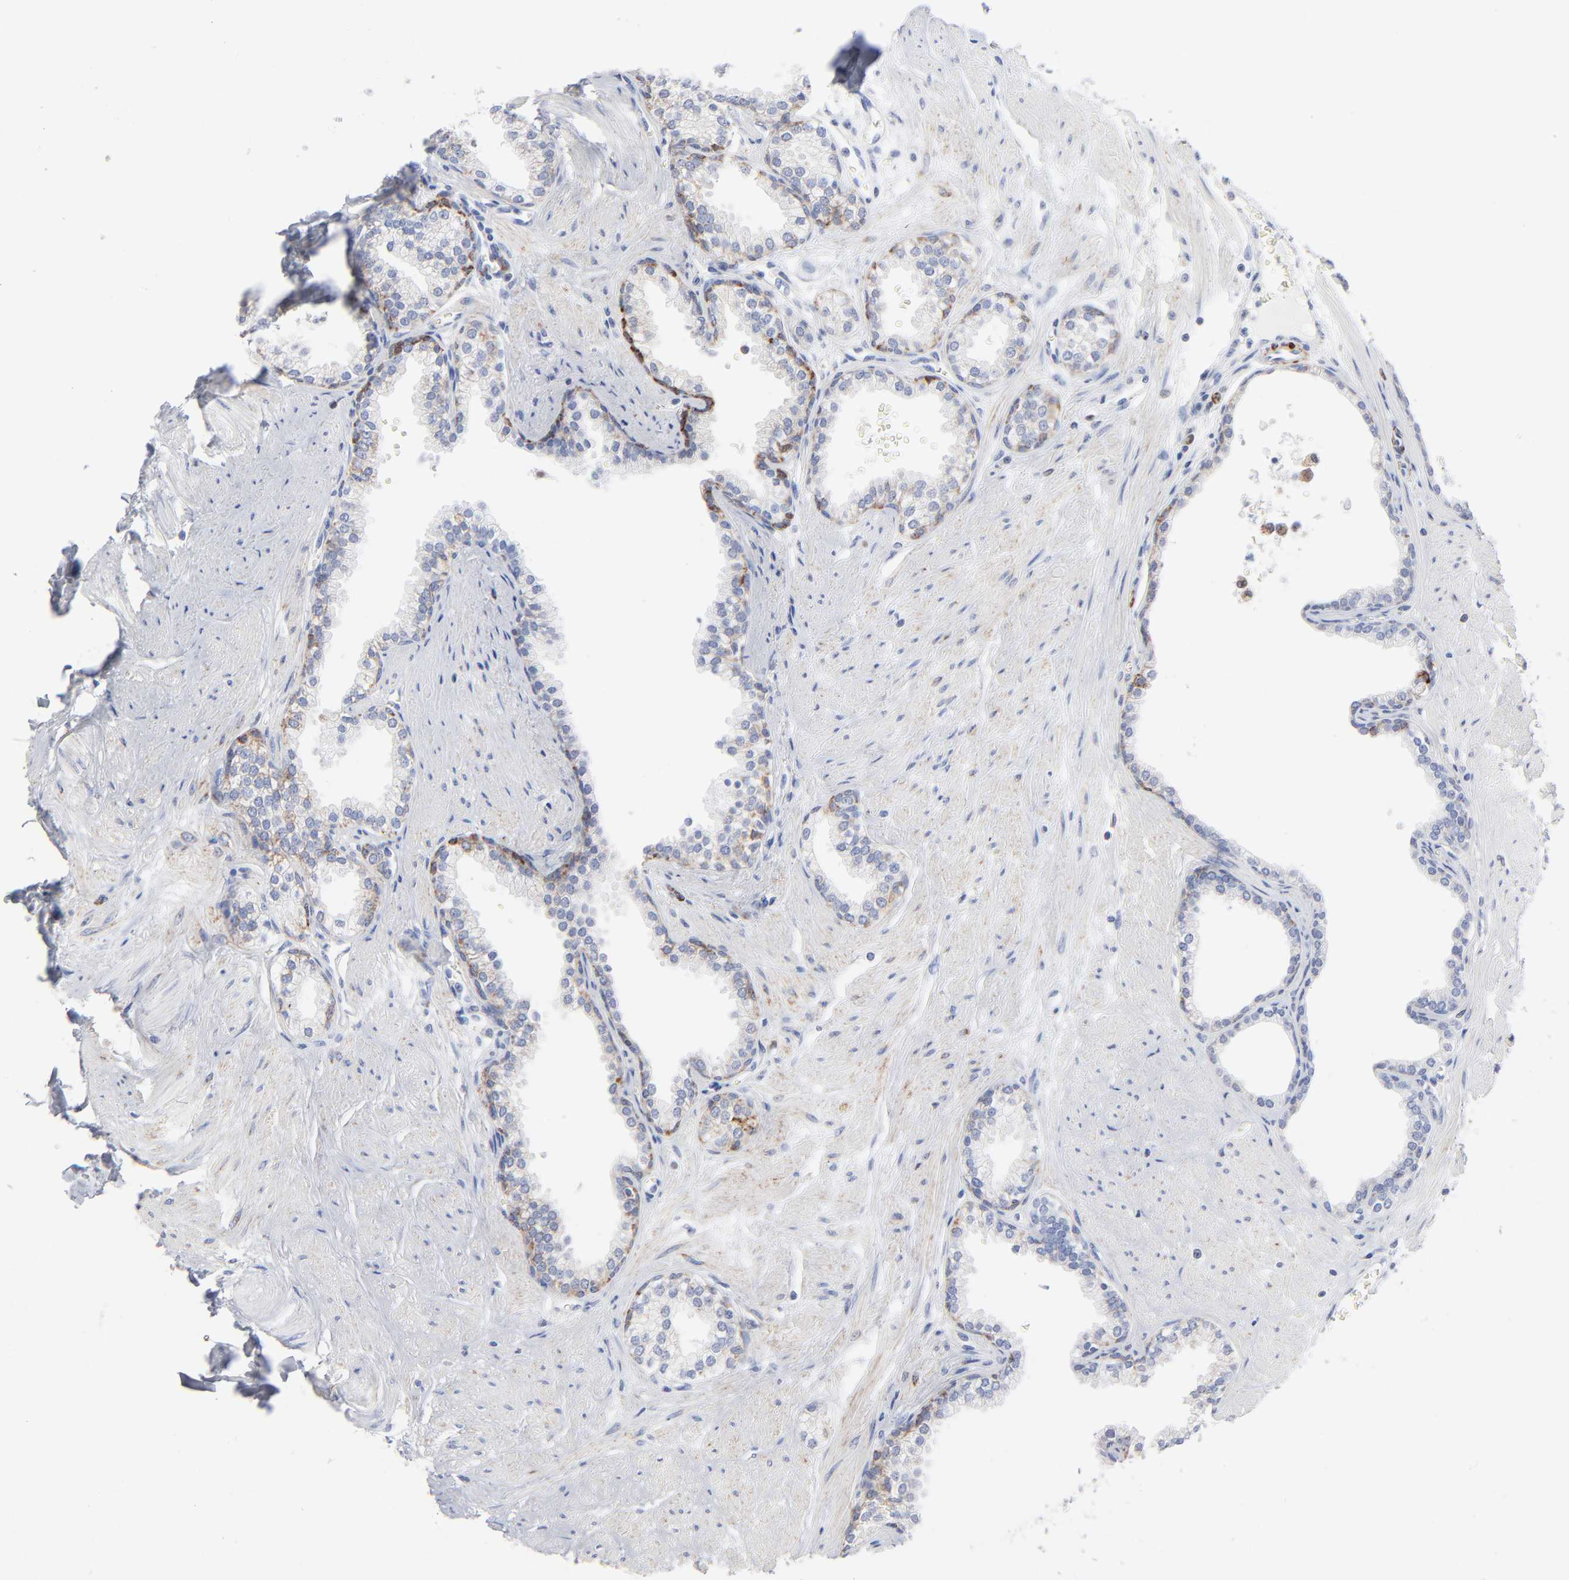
{"staining": {"intensity": "moderate", "quantity": "<25%", "location": "cytoplasmic/membranous"}, "tissue": "prostate", "cell_type": "Glandular cells", "image_type": "normal", "snomed": [{"axis": "morphology", "description": "Normal tissue, NOS"}, {"axis": "topography", "description": "Prostate"}], "caption": "A histopathology image of prostate stained for a protein demonstrates moderate cytoplasmic/membranous brown staining in glandular cells. The protein of interest is shown in brown color, while the nuclei are stained blue.", "gene": "CHCHD10", "patient": {"sex": "male", "age": 64}}